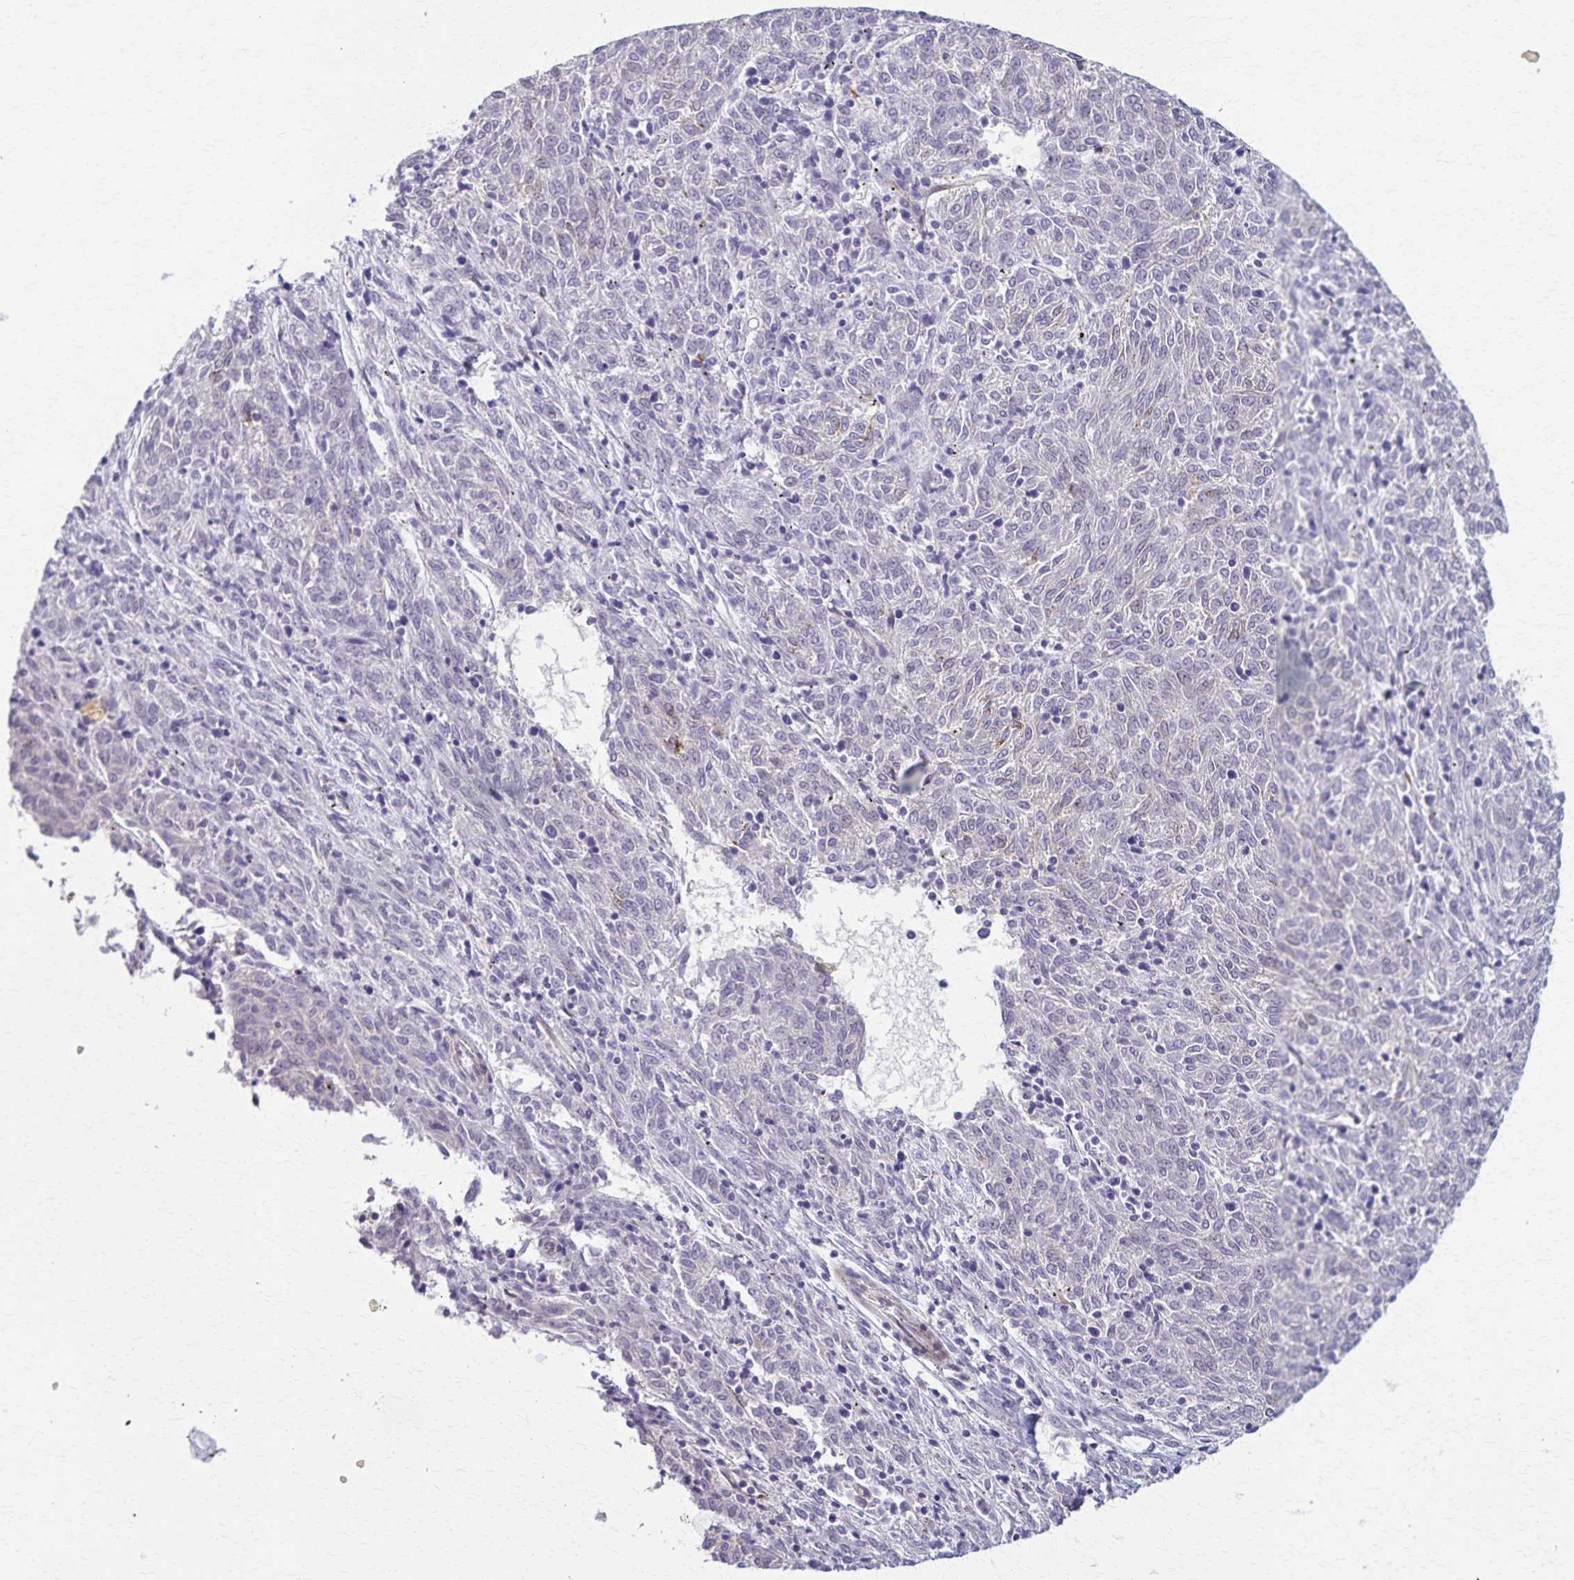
{"staining": {"intensity": "negative", "quantity": "none", "location": "none"}, "tissue": "melanoma", "cell_type": "Tumor cells", "image_type": "cancer", "snomed": [{"axis": "morphology", "description": "Malignant melanoma, NOS"}, {"axis": "topography", "description": "Skin"}], "caption": "This is an IHC histopathology image of human malignant melanoma. There is no staining in tumor cells.", "gene": "TMEM60", "patient": {"sex": "female", "age": 72}}